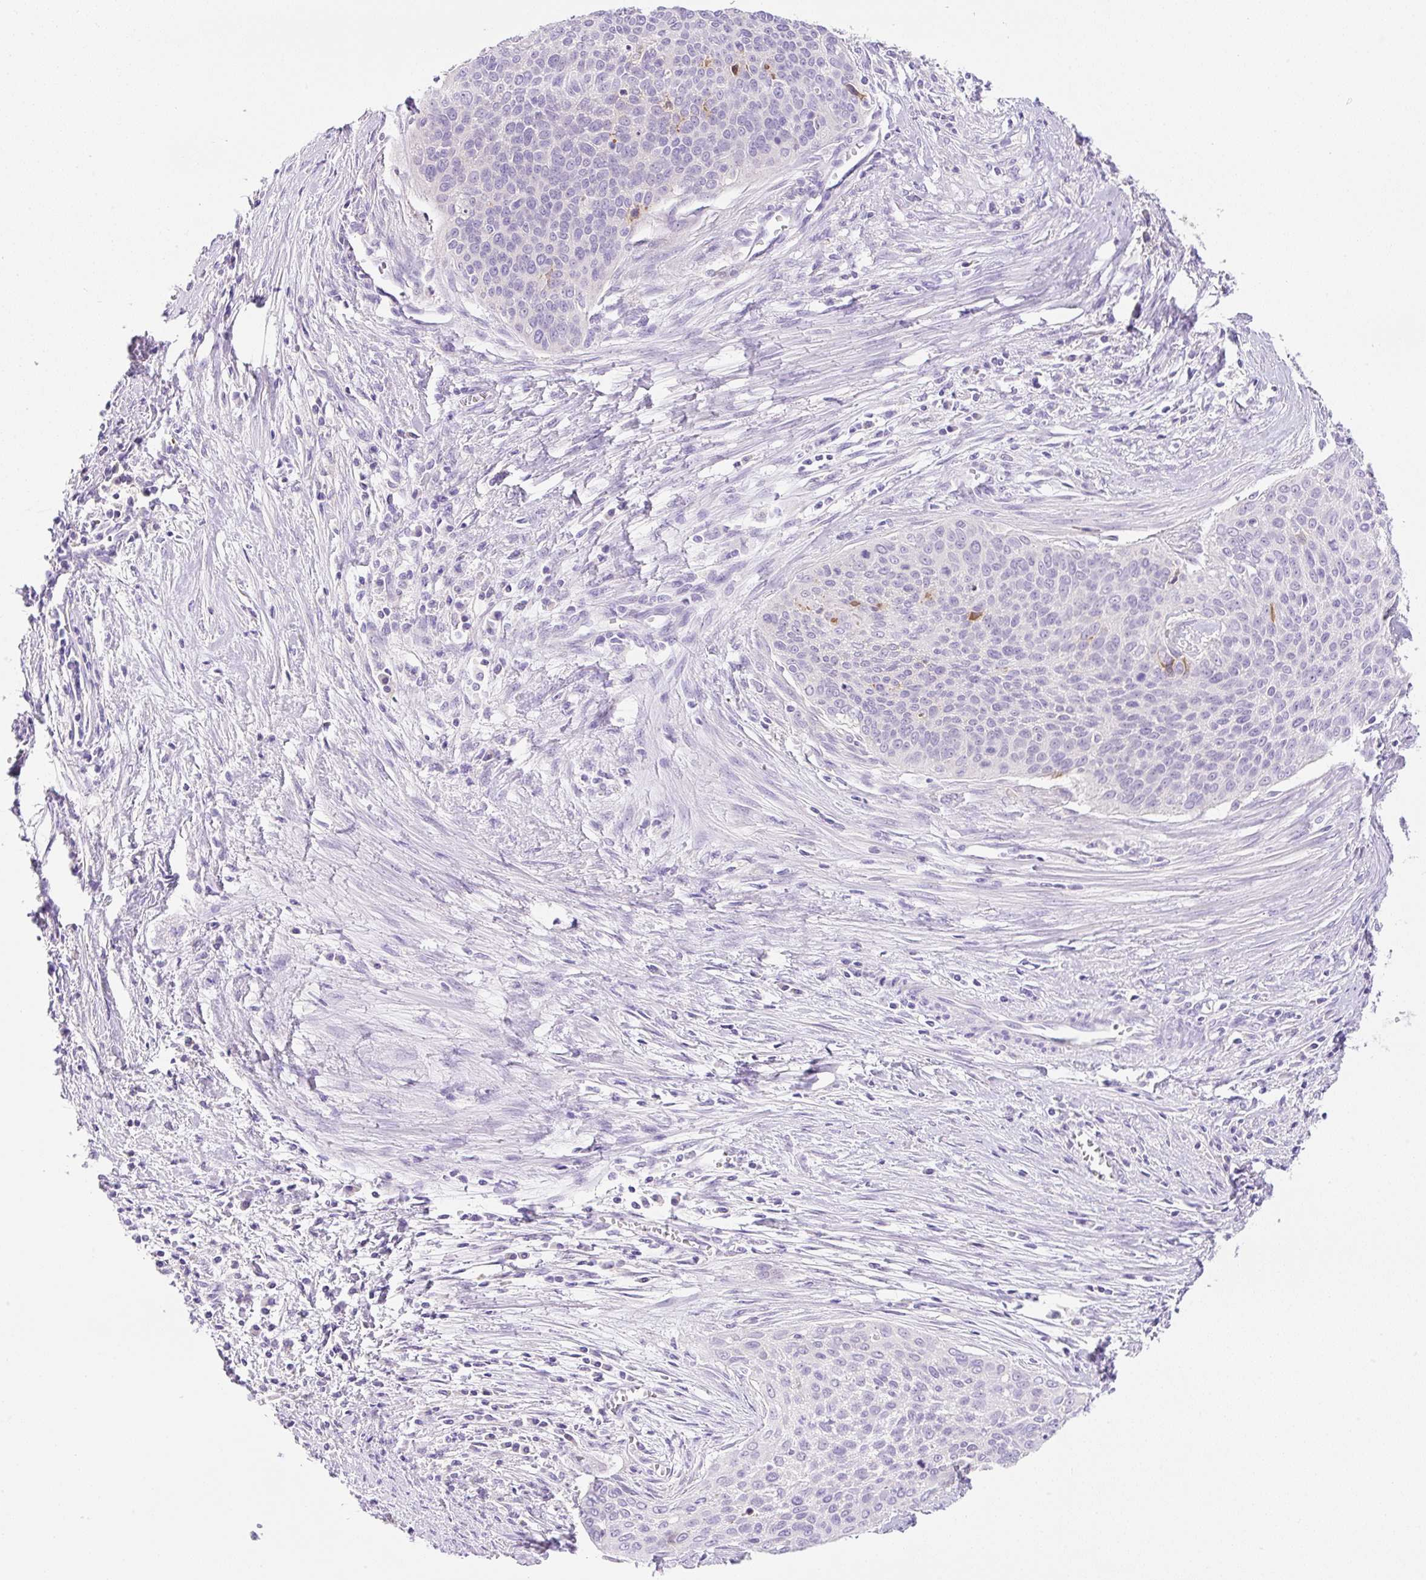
{"staining": {"intensity": "negative", "quantity": "none", "location": "none"}, "tissue": "cervical cancer", "cell_type": "Tumor cells", "image_type": "cancer", "snomed": [{"axis": "morphology", "description": "Squamous cell carcinoma, NOS"}, {"axis": "topography", "description": "Cervix"}], "caption": "This is a micrograph of immunohistochemistry (IHC) staining of squamous cell carcinoma (cervical), which shows no staining in tumor cells. The staining was performed using DAB to visualize the protein expression in brown, while the nuclei were stained in blue with hematoxylin (Magnification: 20x).", "gene": "NDST3", "patient": {"sex": "female", "age": 55}}